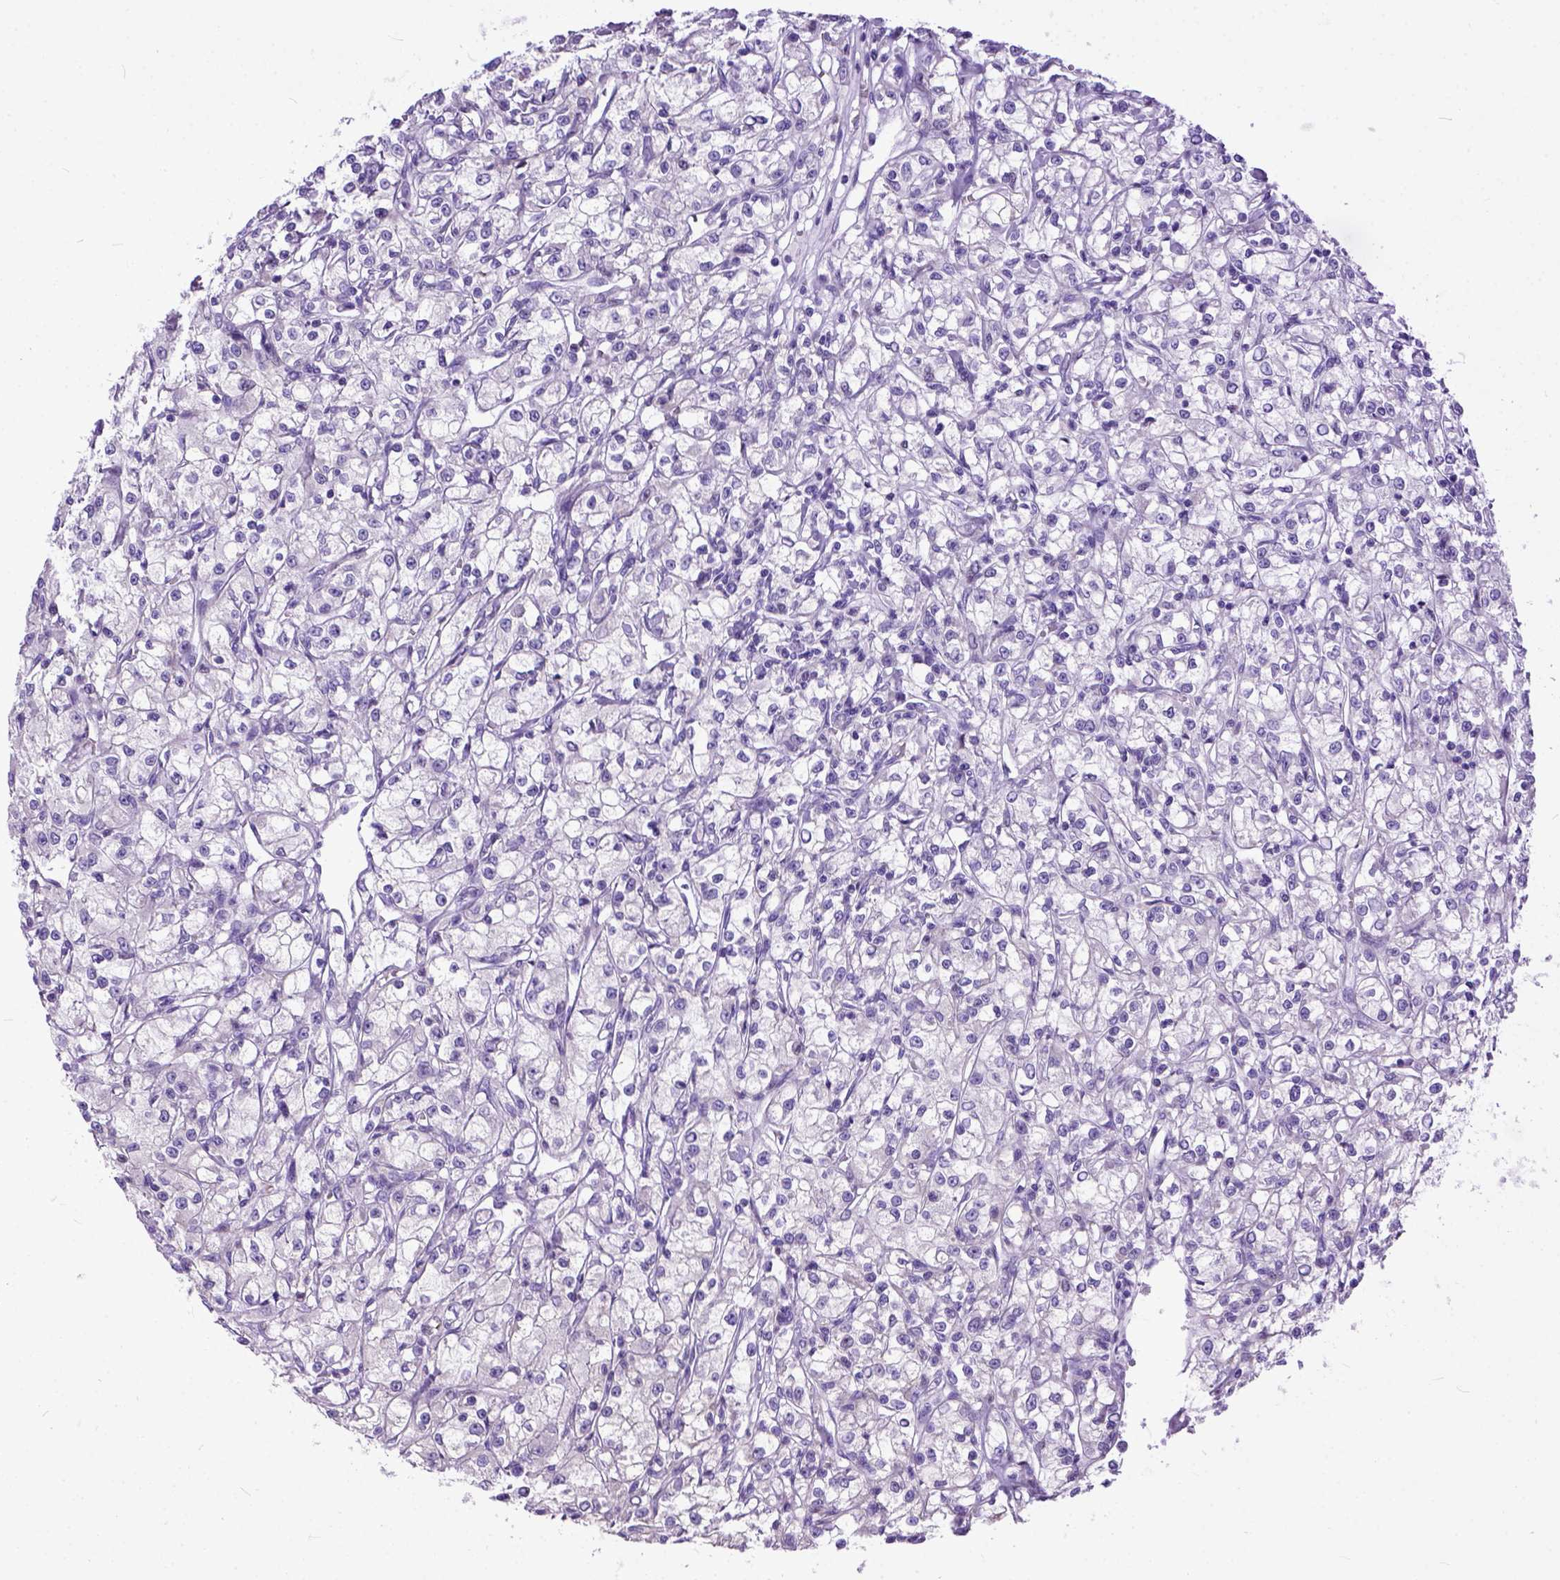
{"staining": {"intensity": "negative", "quantity": "none", "location": "none"}, "tissue": "renal cancer", "cell_type": "Tumor cells", "image_type": "cancer", "snomed": [{"axis": "morphology", "description": "Adenocarcinoma, NOS"}, {"axis": "topography", "description": "Kidney"}], "caption": "Renal cancer (adenocarcinoma) stained for a protein using immunohistochemistry exhibits no staining tumor cells.", "gene": "CRB1", "patient": {"sex": "female", "age": 59}}